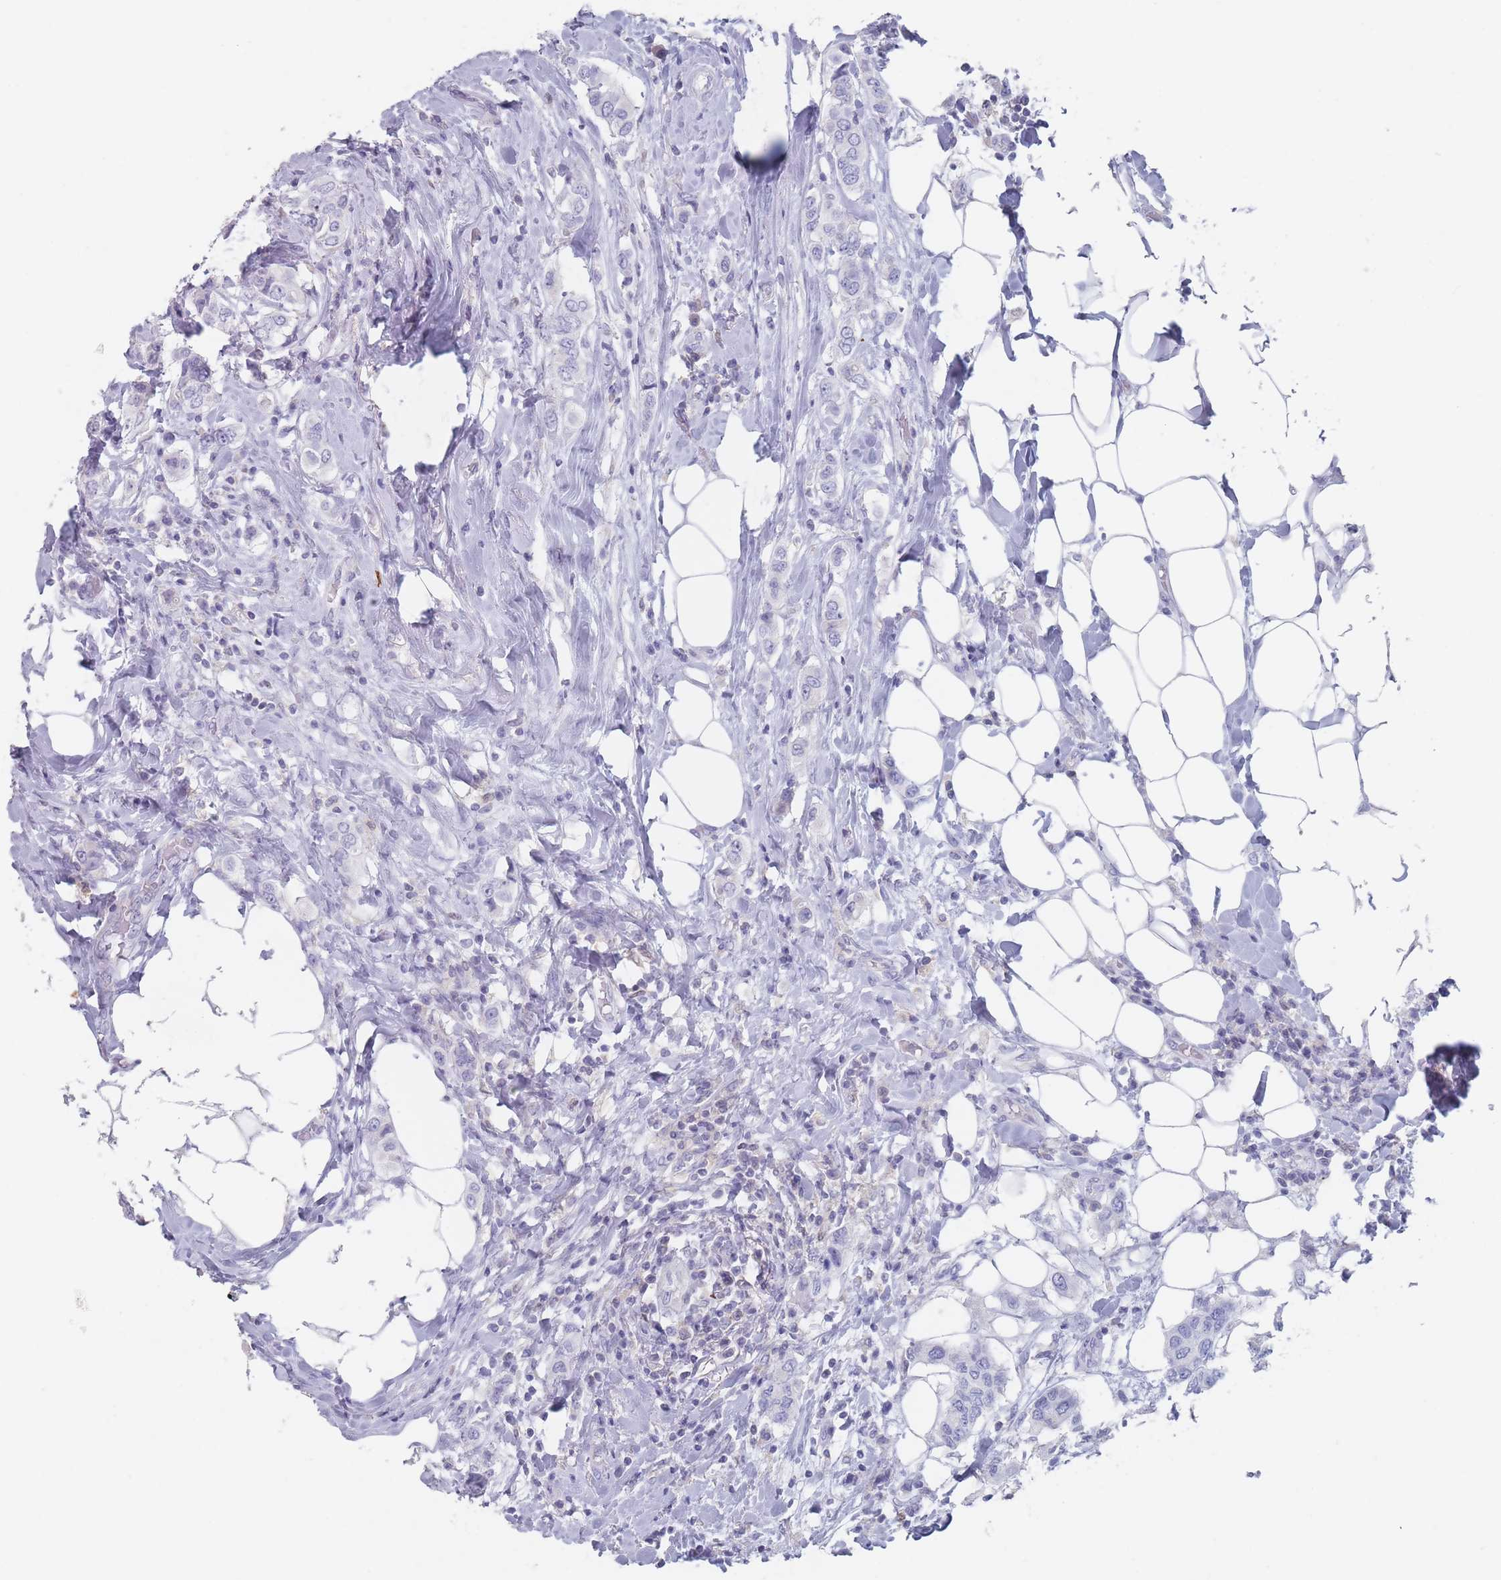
{"staining": {"intensity": "negative", "quantity": "none", "location": "none"}, "tissue": "breast cancer", "cell_type": "Tumor cells", "image_type": "cancer", "snomed": [{"axis": "morphology", "description": "Lobular carcinoma"}, {"axis": "topography", "description": "Breast"}], "caption": "Immunohistochemical staining of breast cancer reveals no significant staining in tumor cells.", "gene": "ATP1A3", "patient": {"sex": "female", "age": 51}}